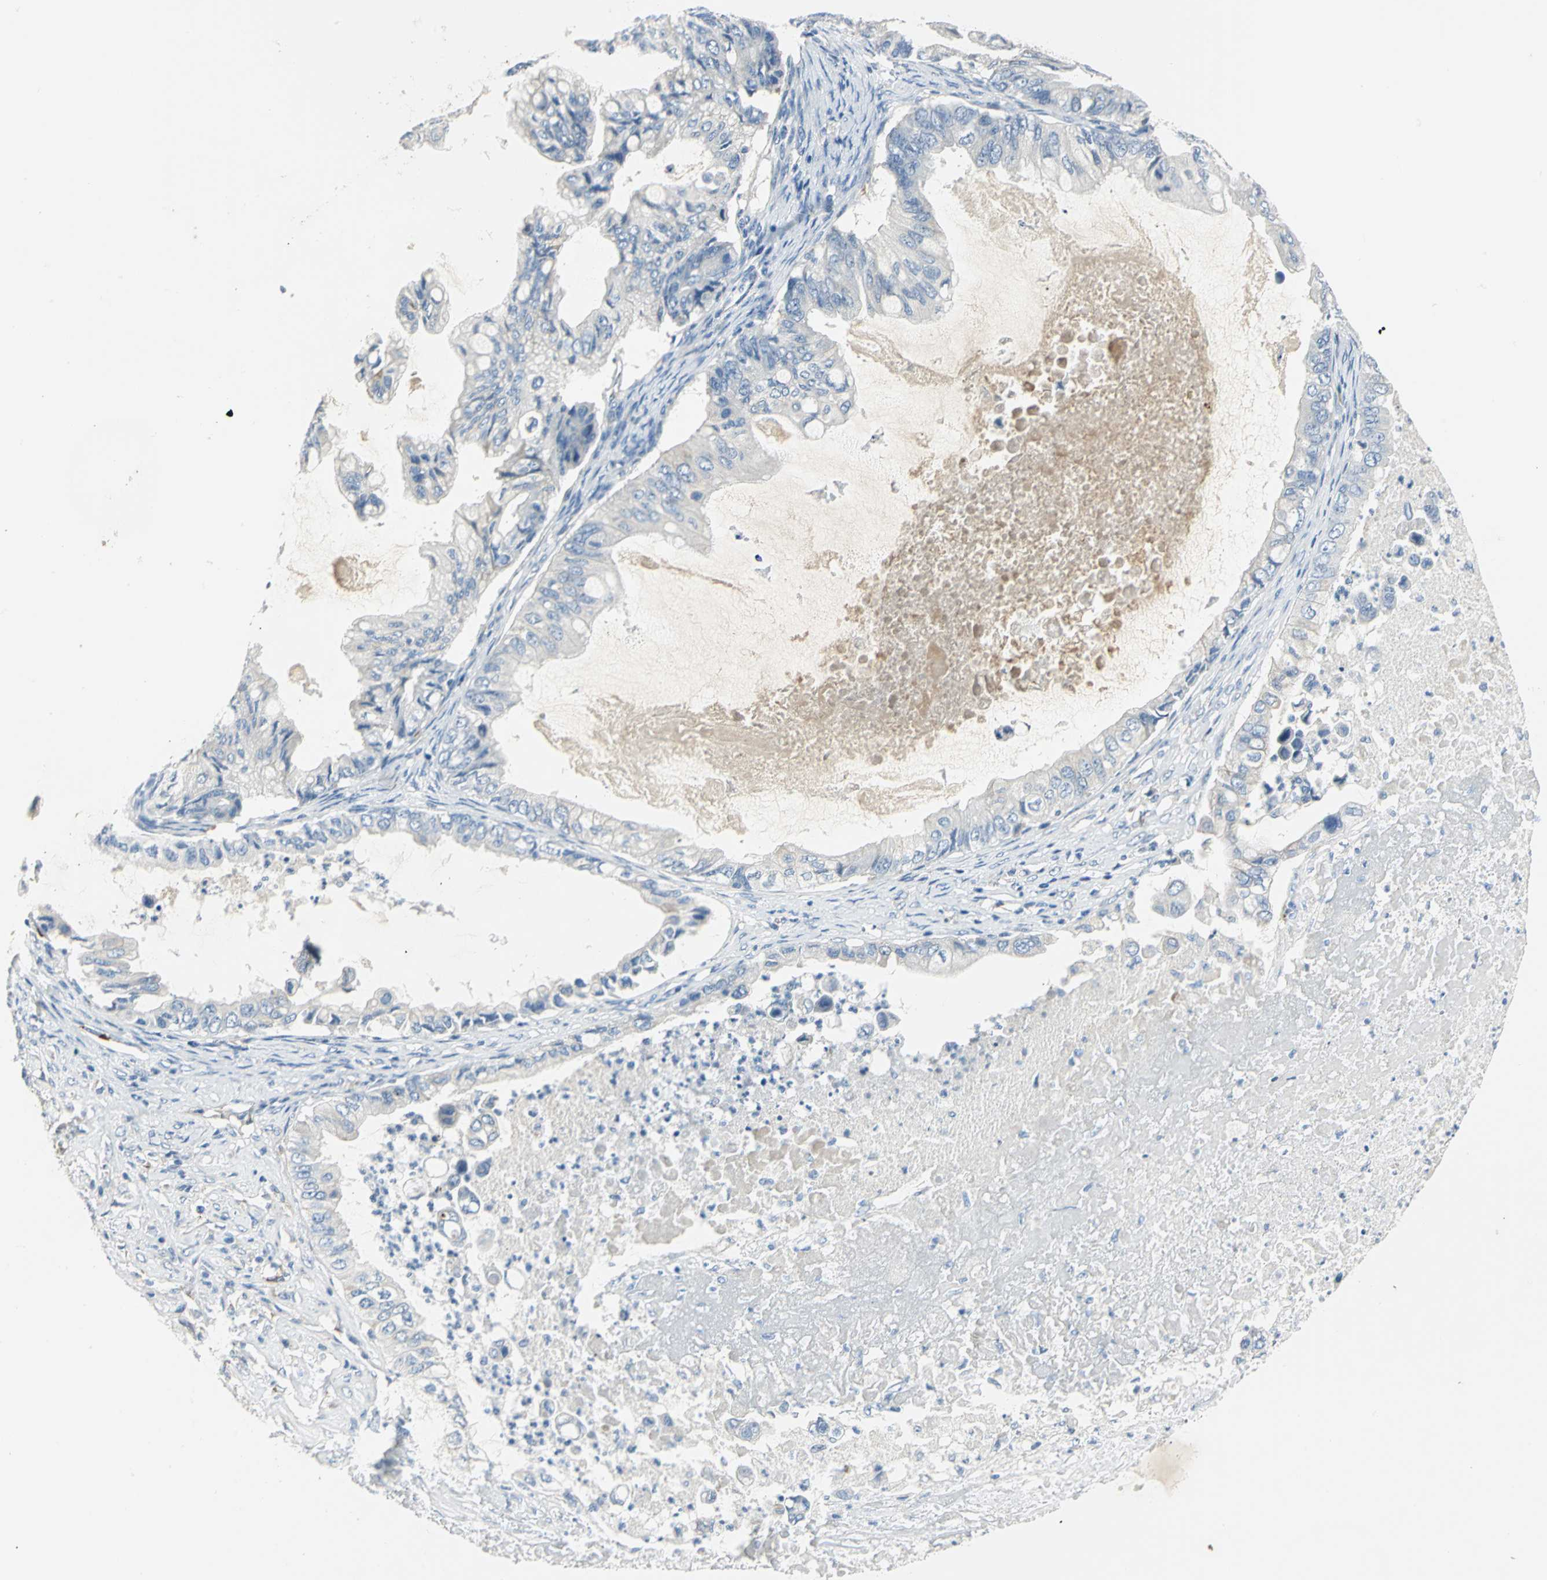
{"staining": {"intensity": "negative", "quantity": "none", "location": "none"}, "tissue": "ovarian cancer", "cell_type": "Tumor cells", "image_type": "cancer", "snomed": [{"axis": "morphology", "description": "Cystadenocarcinoma, mucinous, NOS"}, {"axis": "topography", "description": "Ovary"}], "caption": "This is a micrograph of immunohistochemistry (IHC) staining of ovarian cancer, which shows no staining in tumor cells.", "gene": "B3GNT2", "patient": {"sex": "female", "age": 80}}